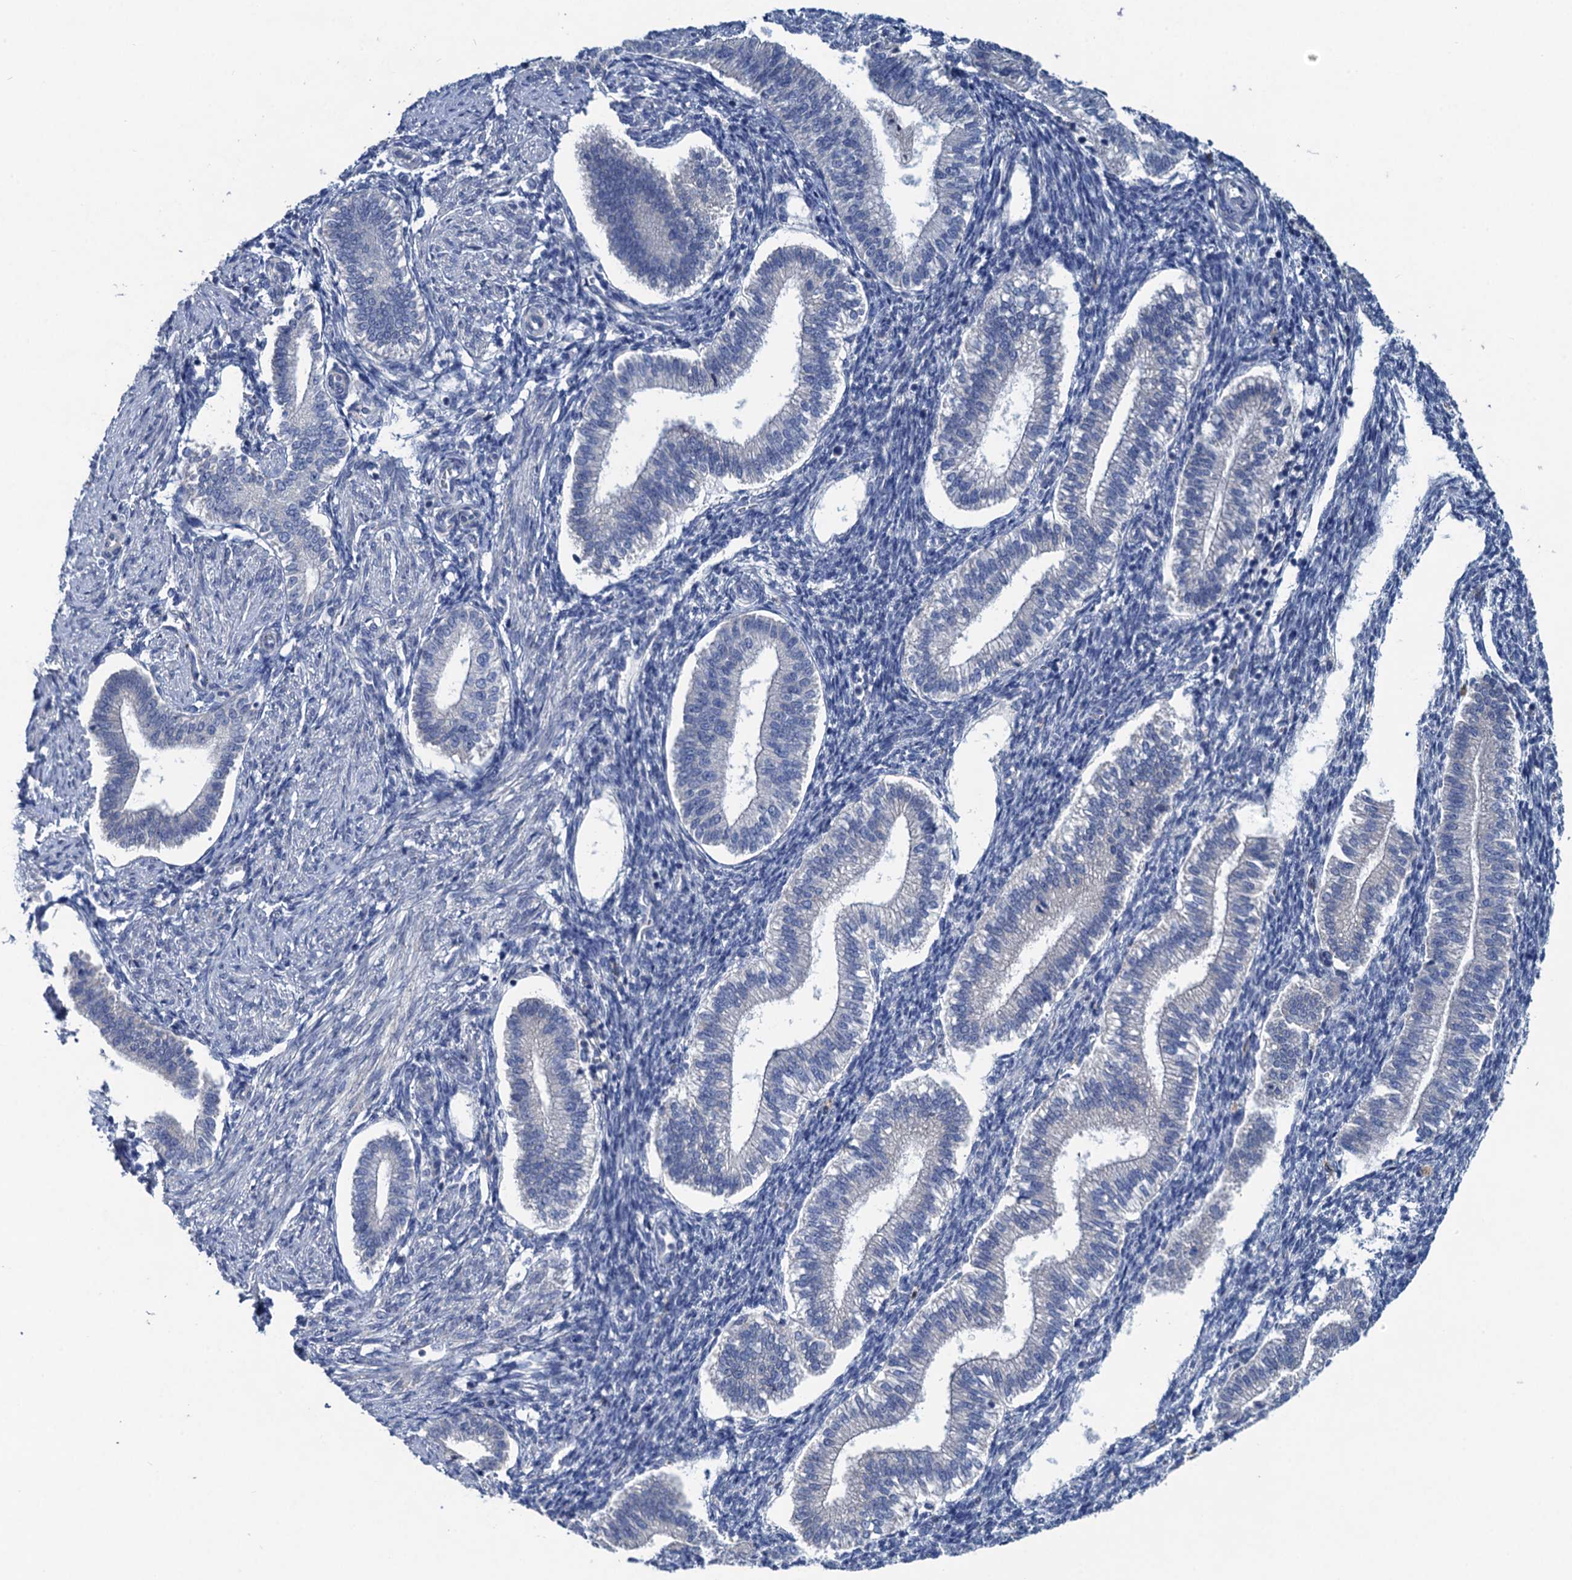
{"staining": {"intensity": "negative", "quantity": "none", "location": "none"}, "tissue": "endometrium", "cell_type": "Cells in endometrial stroma", "image_type": "normal", "snomed": [{"axis": "morphology", "description": "Normal tissue, NOS"}, {"axis": "topography", "description": "Endometrium"}], "caption": "High magnification brightfield microscopy of benign endometrium stained with DAB (3,3'-diaminobenzidine) (brown) and counterstained with hematoxylin (blue): cells in endometrial stroma show no significant expression.", "gene": "RTKN2", "patient": {"sex": "female", "age": 24}}